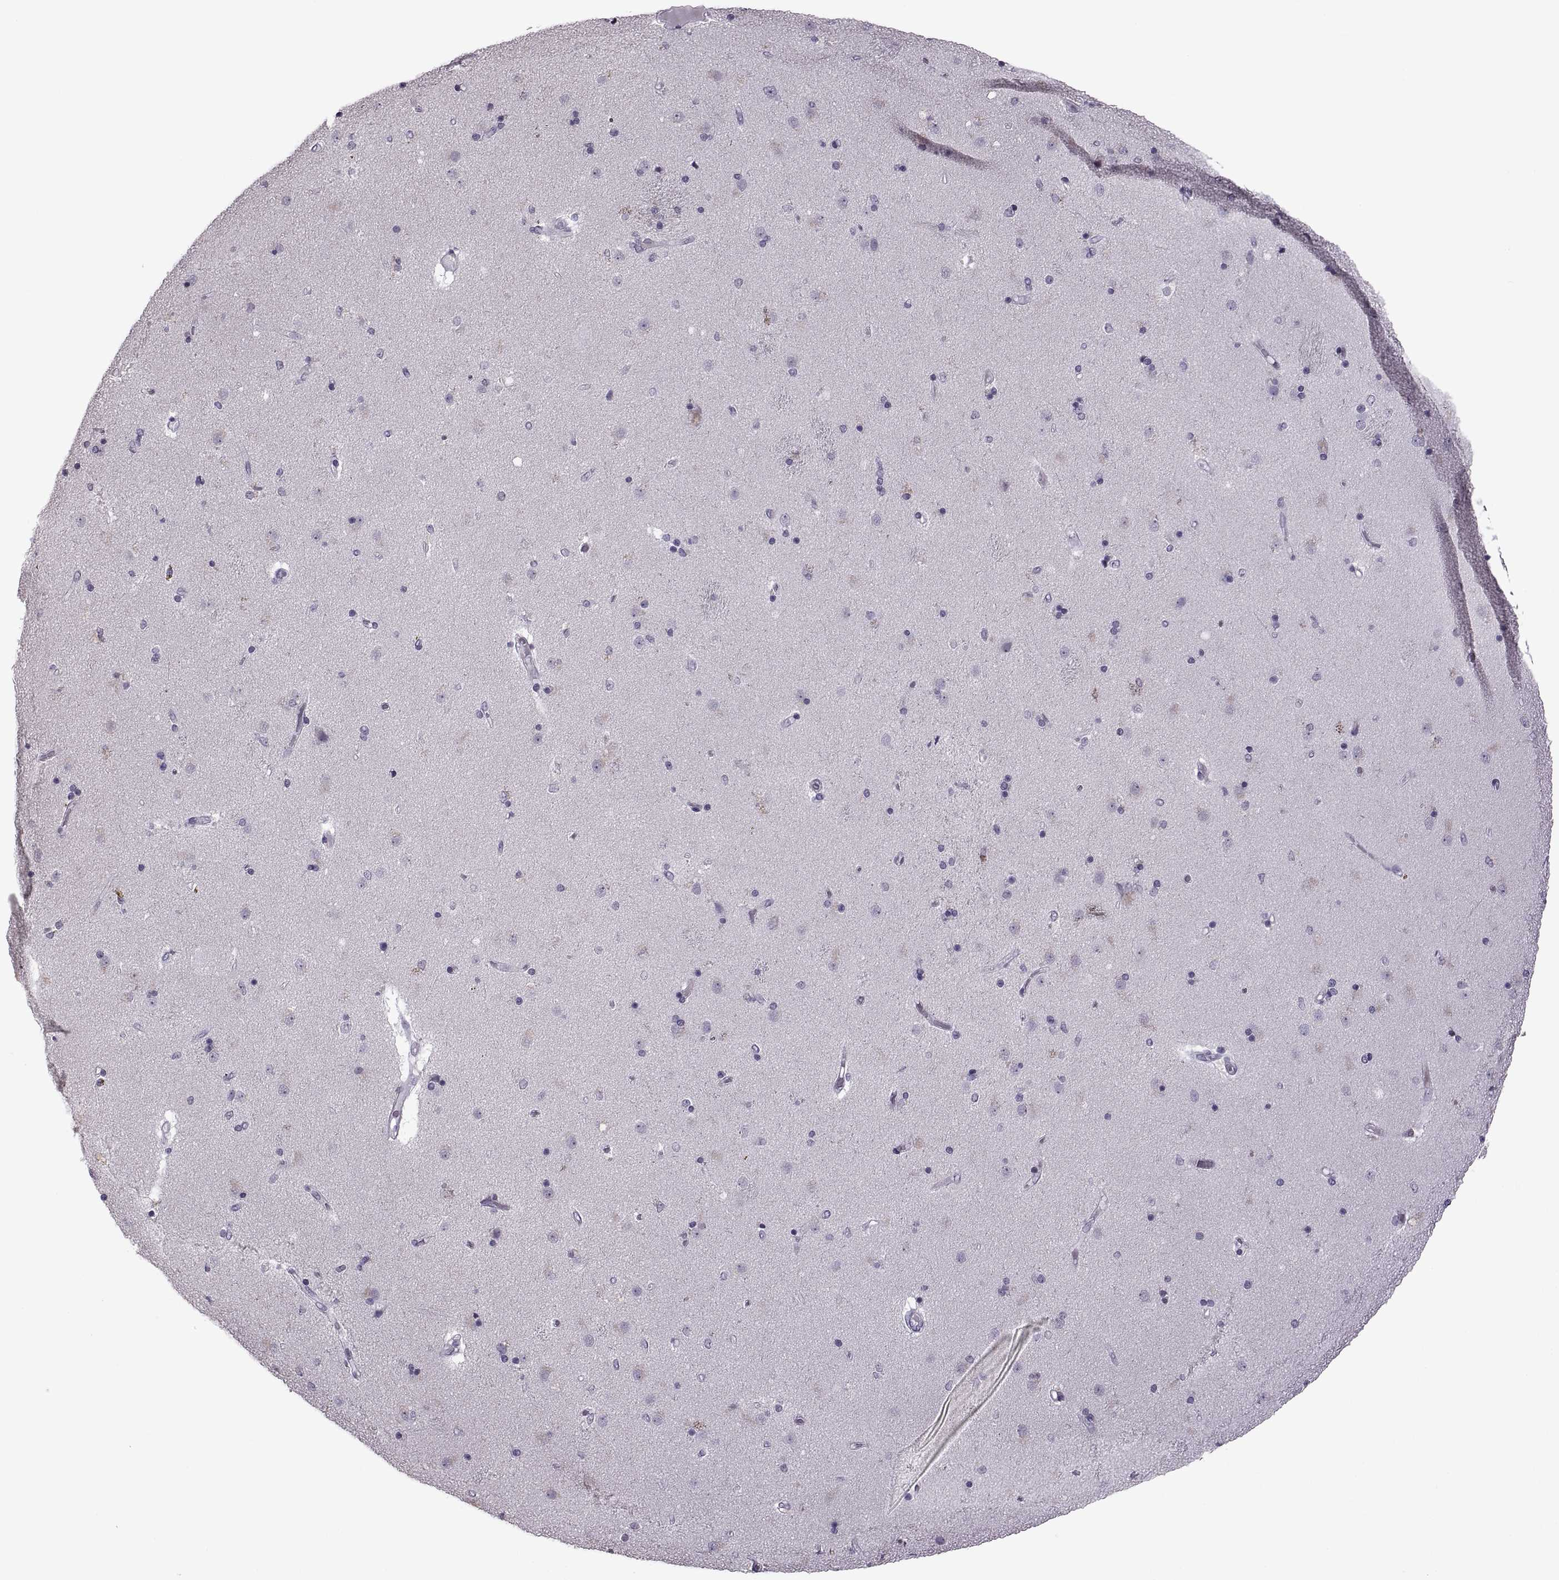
{"staining": {"intensity": "negative", "quantity": "none", "location": "none"}, "tissue": "caudate", "cell_type": "Glial cells", "image_type": "normal", "snomed": [{"axis": "morphology", "description": "Normal tissue, NOS"}, {"axis": "topography", "description": "Lateral ventricle wall"}], "caption": "DAB (3,3'-diaminobenzidine) immunohistochemical staining of benign human caudate displays no significant expression in glial cells.", "gene": "PAGE2B", "patient": {"sex": "female", "age": 71}}